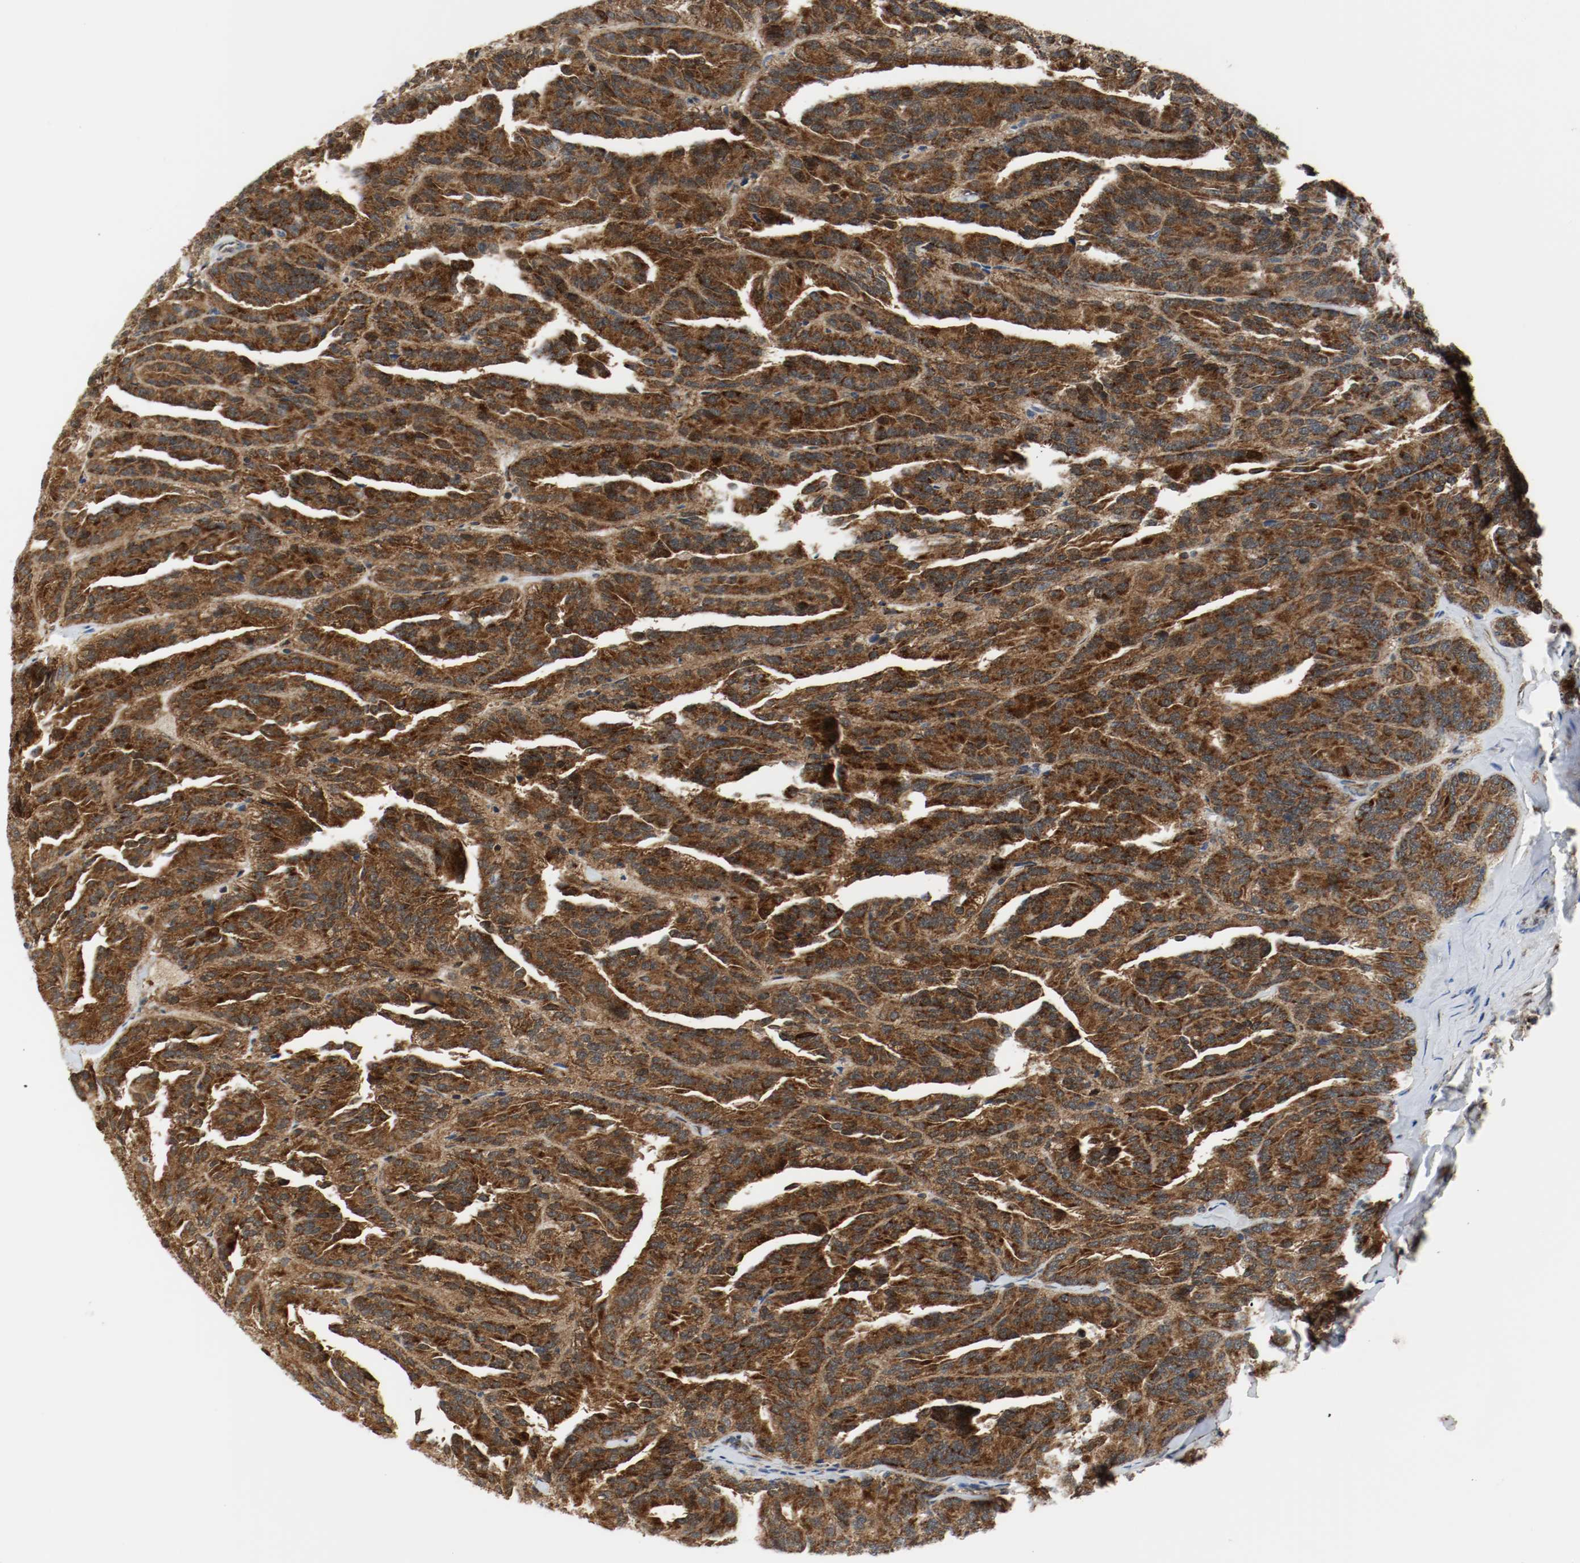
{"staining": {"intensity": "strong", "quantity": ">75%", "location": "cytoplasmic/membranous"}, "tissue": "renal cancer", "cell_type": "Tumor cells", "image_type": "cancer", "snomed": [{"axis": "morphology", "description": "Adenocarcinoma, NOS"}, {"axis": "topography", "description": "Kidney"}], "caption": "About >75% of tumor cells in renal cancer (adenocarcinoma) display strong cytoplasmic/membranous protein expression as visualized by brown immunohistochemical staining.", "gene": "TXNRD1", "patient": {"sex": "male", "age": 46}}